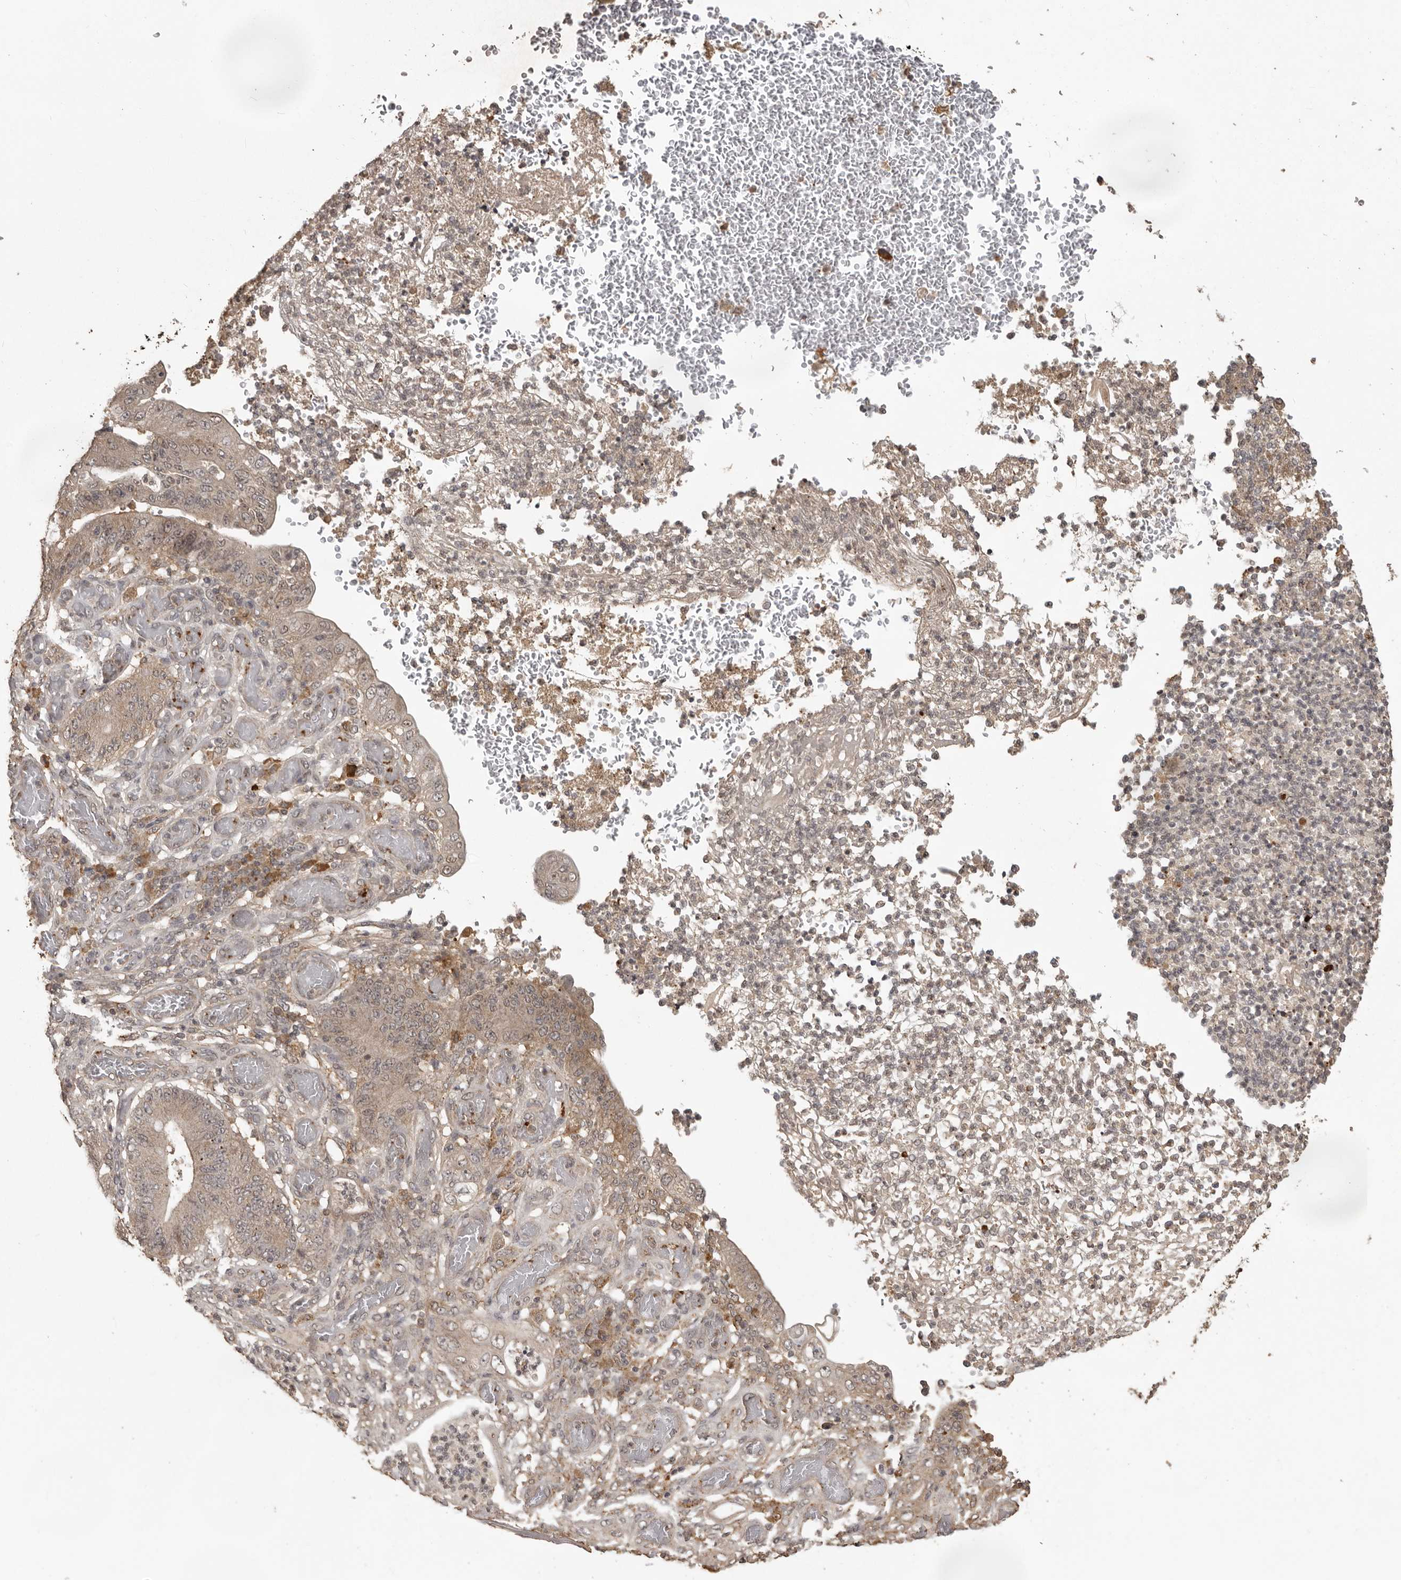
{"staining": {"intensity": "weak", "quantity": "25%-75%", "location": "cytoplasmic/membranous"}, "tissue": "stomach cancer", "cell_type": "Tumor cells", "image_type": "cancer", "snomed": [{"axis": "morphology", "description": "Adenocarcinoma, NOS"}, {"axis": "topography", "description": "Stomach"}], "caption": "High-magnification brightfield microscopy of adenocarcinoma (stomach) stained with DAB (3,3'-diaminobenzidine) (brown) and counterstained with hematoxylin (blue). tumor cells exhibit weak cytoplasmic/membranous expression is seen in approximately25%-75% of cells.", "gene": "CTF1", "patient": {"sex": "female", "age": 73}}